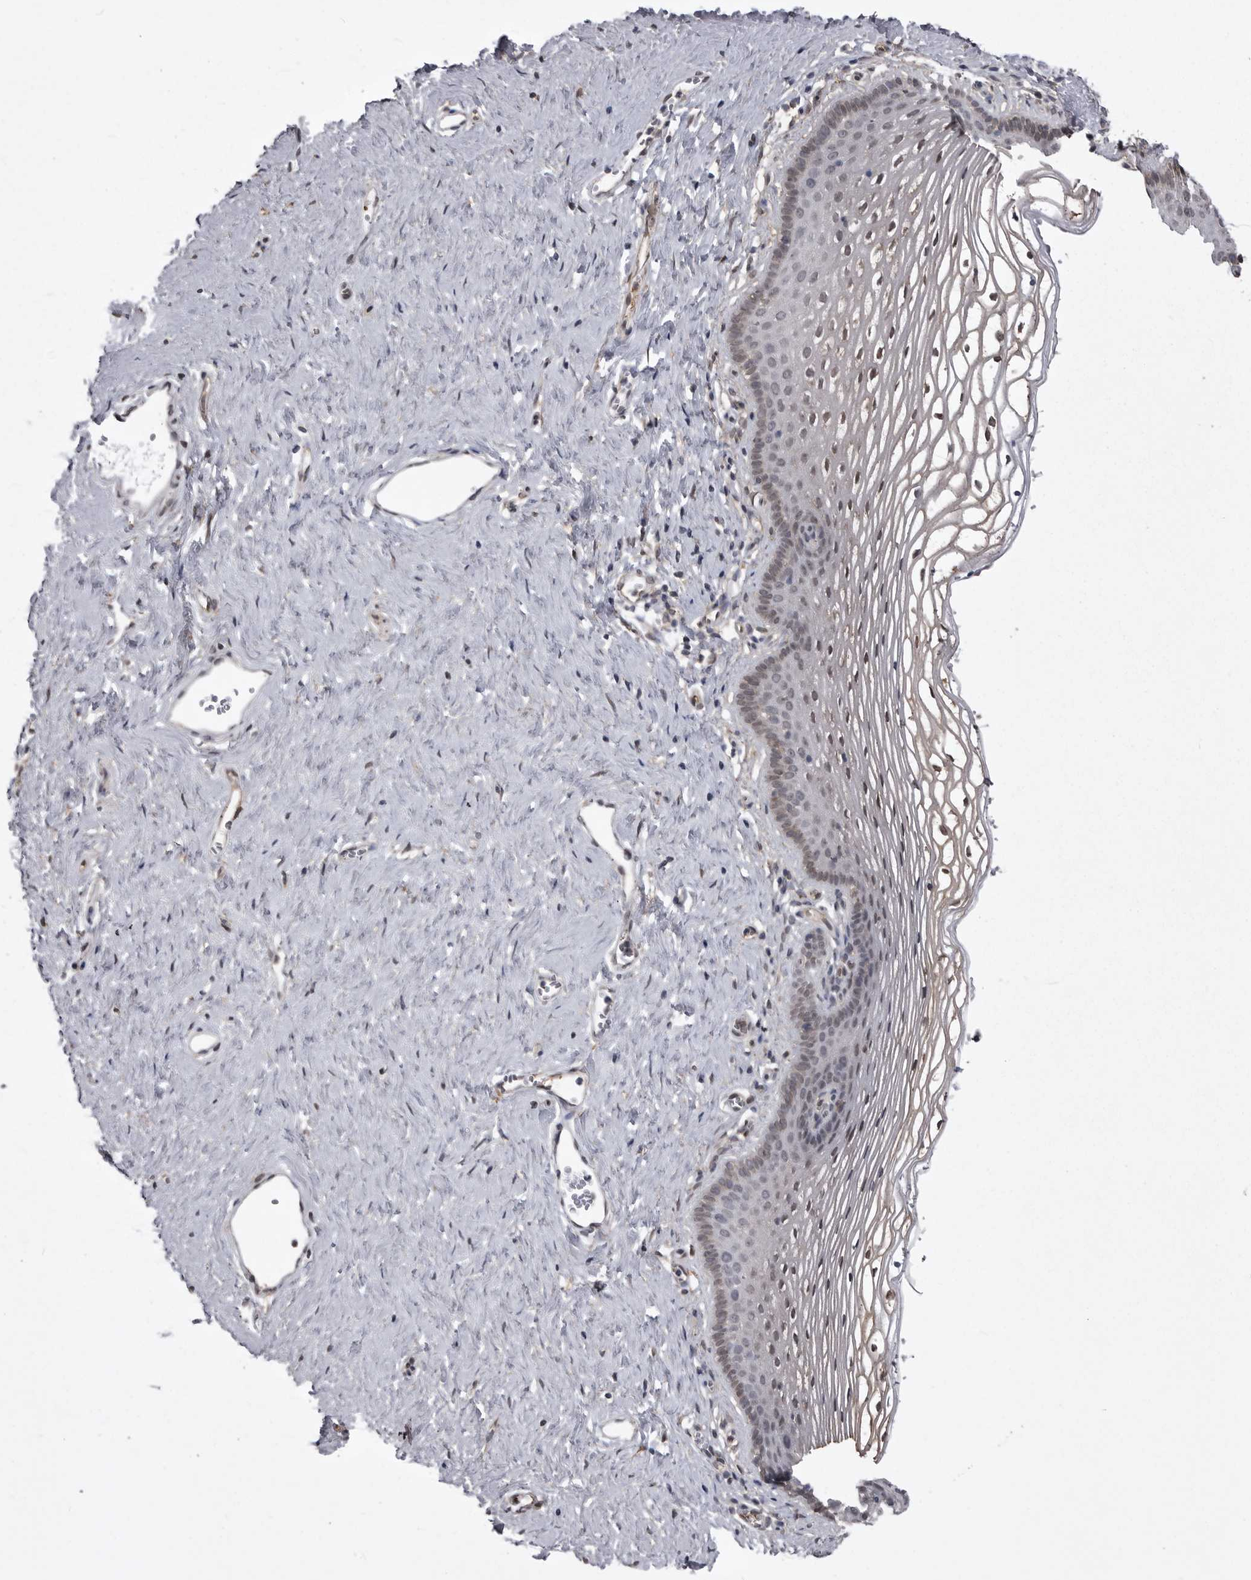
{"staining": {"intensity": "weak", "quantity": "<25%", "location": "cytoplasmic/membranous,nuclear"}, "tissue": "vagina", "cell_type": "Squamous epithelial cells", "image_type": "normal", "snomed": [{"axis": "morphology", "description": "Normal tissue, NOS"}, {"axis": "topography", "description": "Vagina"}], "caption": "Squamous epithelial cells are negative for protein expression in benign human vagina. (Brightfield microscopy of DAB IHC at high magnification).", "gene": "ABL1", "patient": {"sex": "female", "age": 32}}